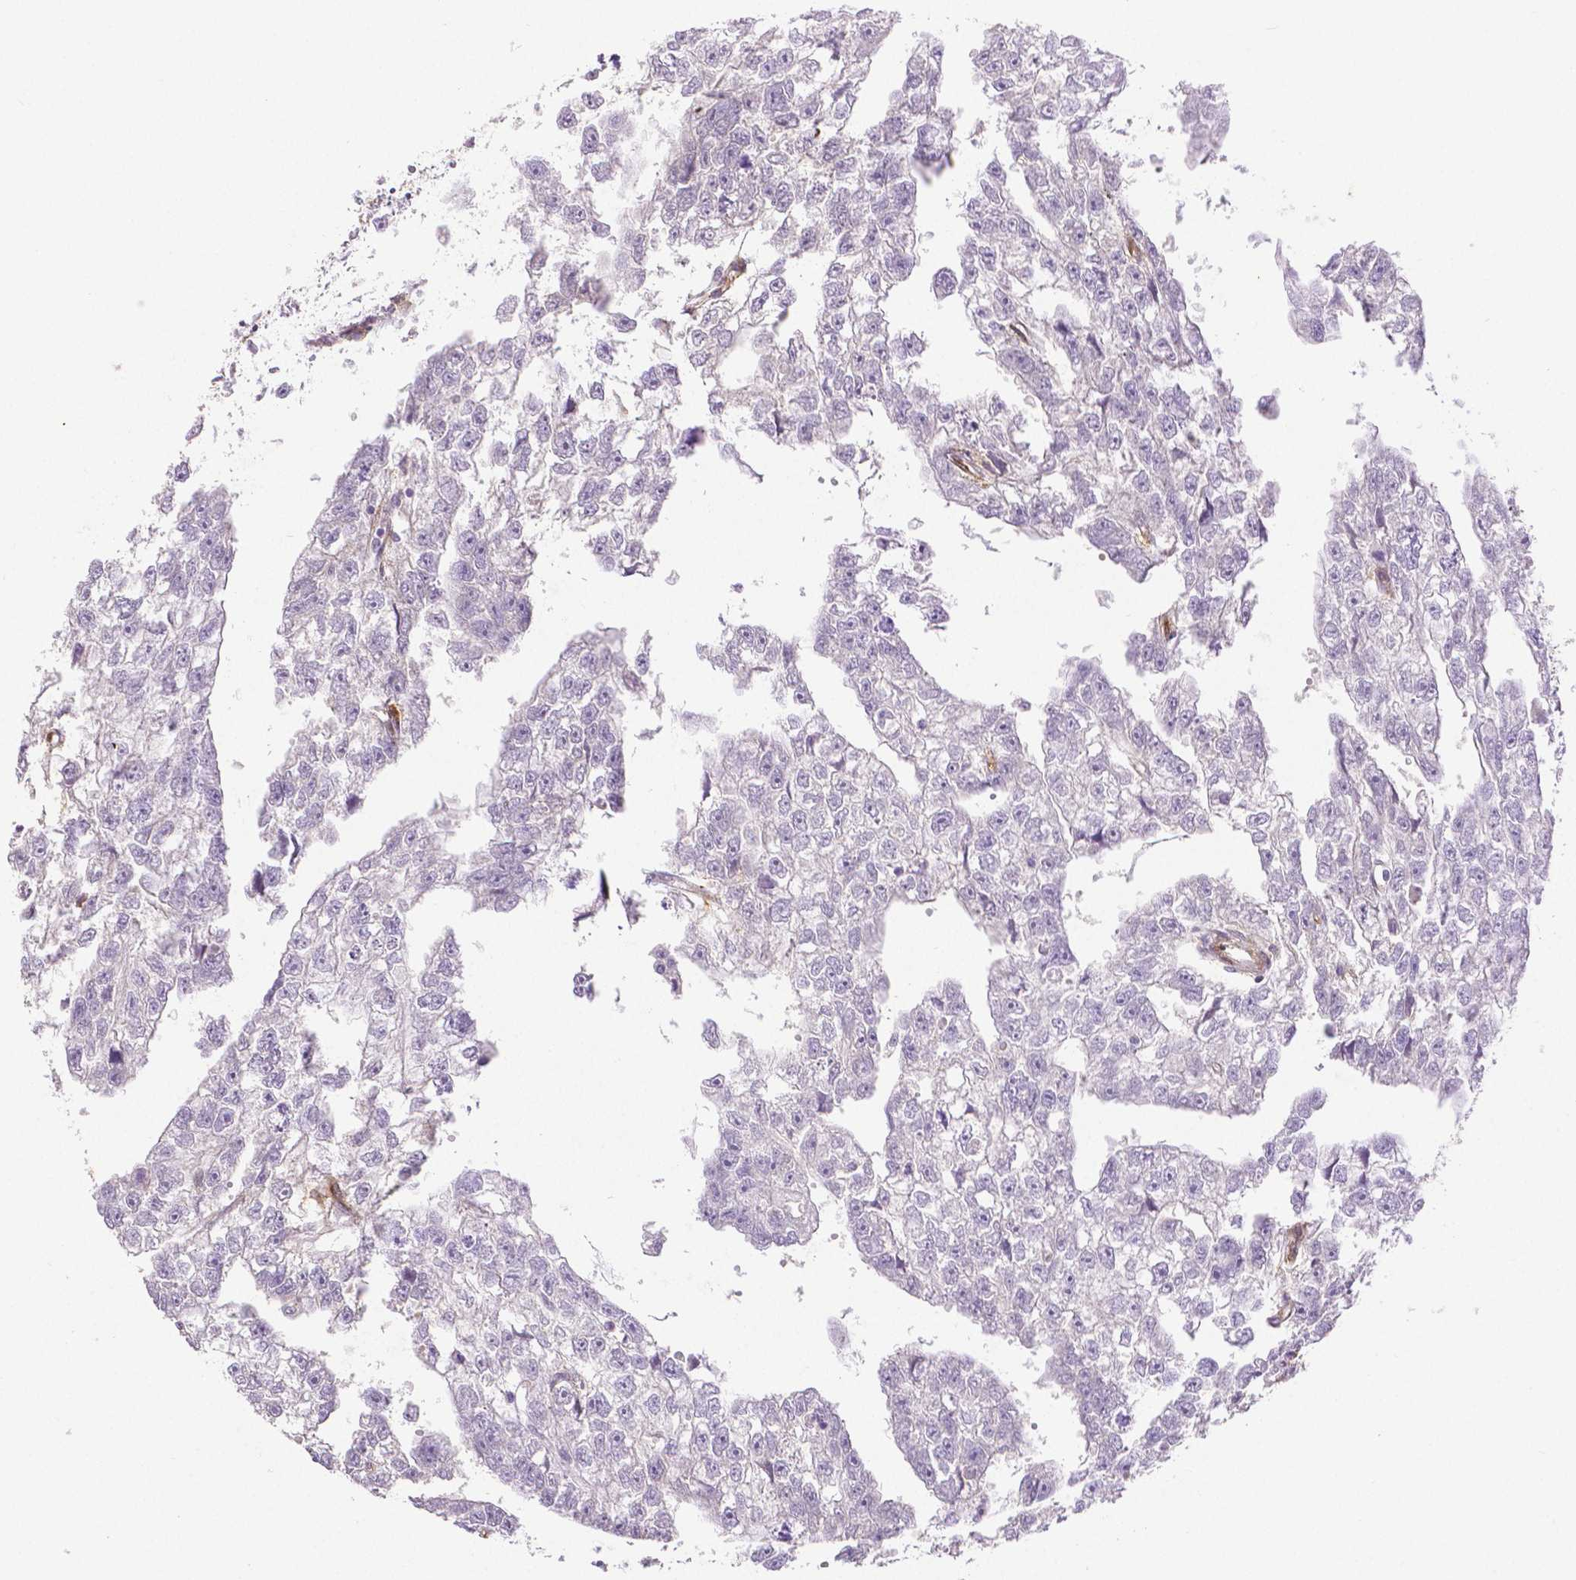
{"staining": {"intensity": "negative", "quantity": "none", "location": "none"}, "tissue": "testis cancer", "cell_type": "Tumor cells", "image_type": "cancer", "snomed": [{"axis": "morphology", "description": "Carcinoma, Embryonal, NOS"}, {"axis": "morphology", "description": "Teratoma, malignant, NOS"}, {"axis": "topography", "description": "Testis"}], "caption": "Human embryonal carcinoma (testis) stained for a protein using immunohistochemistry (IHC) displays no staining in tumor cells.", "gene": "THY1", "patient": {"sex": "male", "age": 44}}